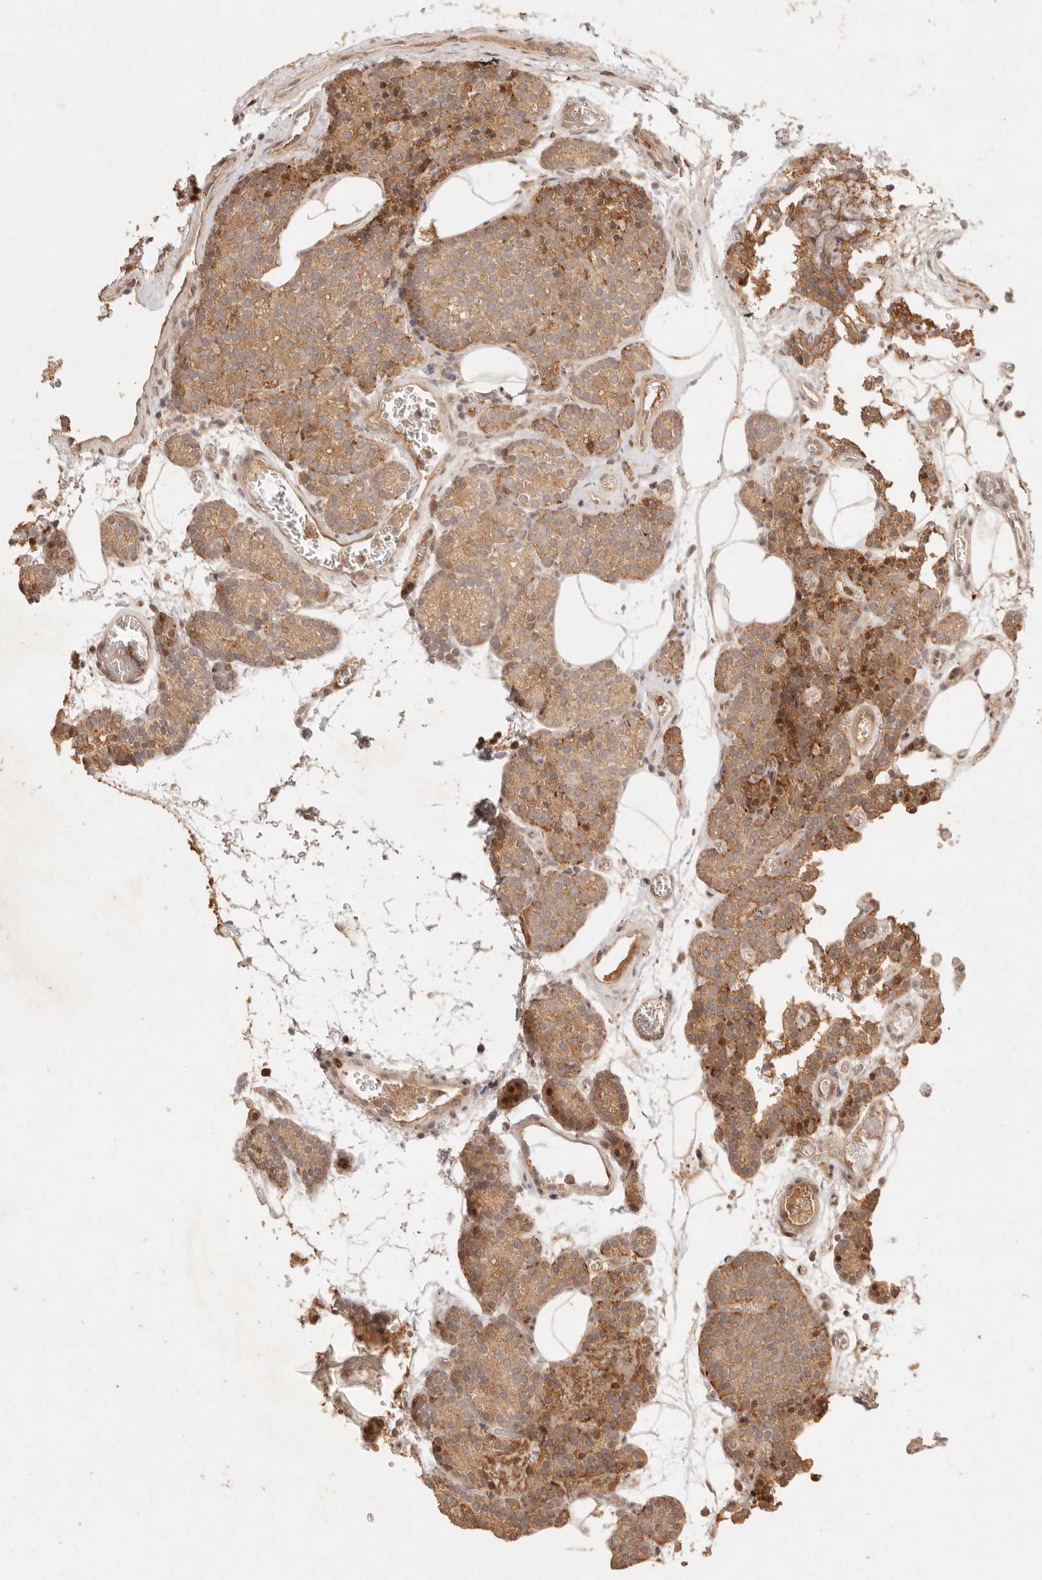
{"staining": {"intensity": "moderate", "quantity": ">75%", "location": "cytoplasmic/membranous,nuclear"}, "tissue": "parathyroid gland", "cell_type": "Glandular cells", "image_type": "normal", "snomed": [{"axis": "morphology", "description": "Normal tissue, NOS"}, {"axis": "topography", "description": "Parathyroid gland"}], "caption": "About >75% of glandular cells in benign parathyroid gland exhibit moderate cytoplasmic/membranous,nuclear protein staining as visualized by brown immunohistochemical staining.", "gene": "PHLDA3", "patient": {"sex": "female", "age": 64}}